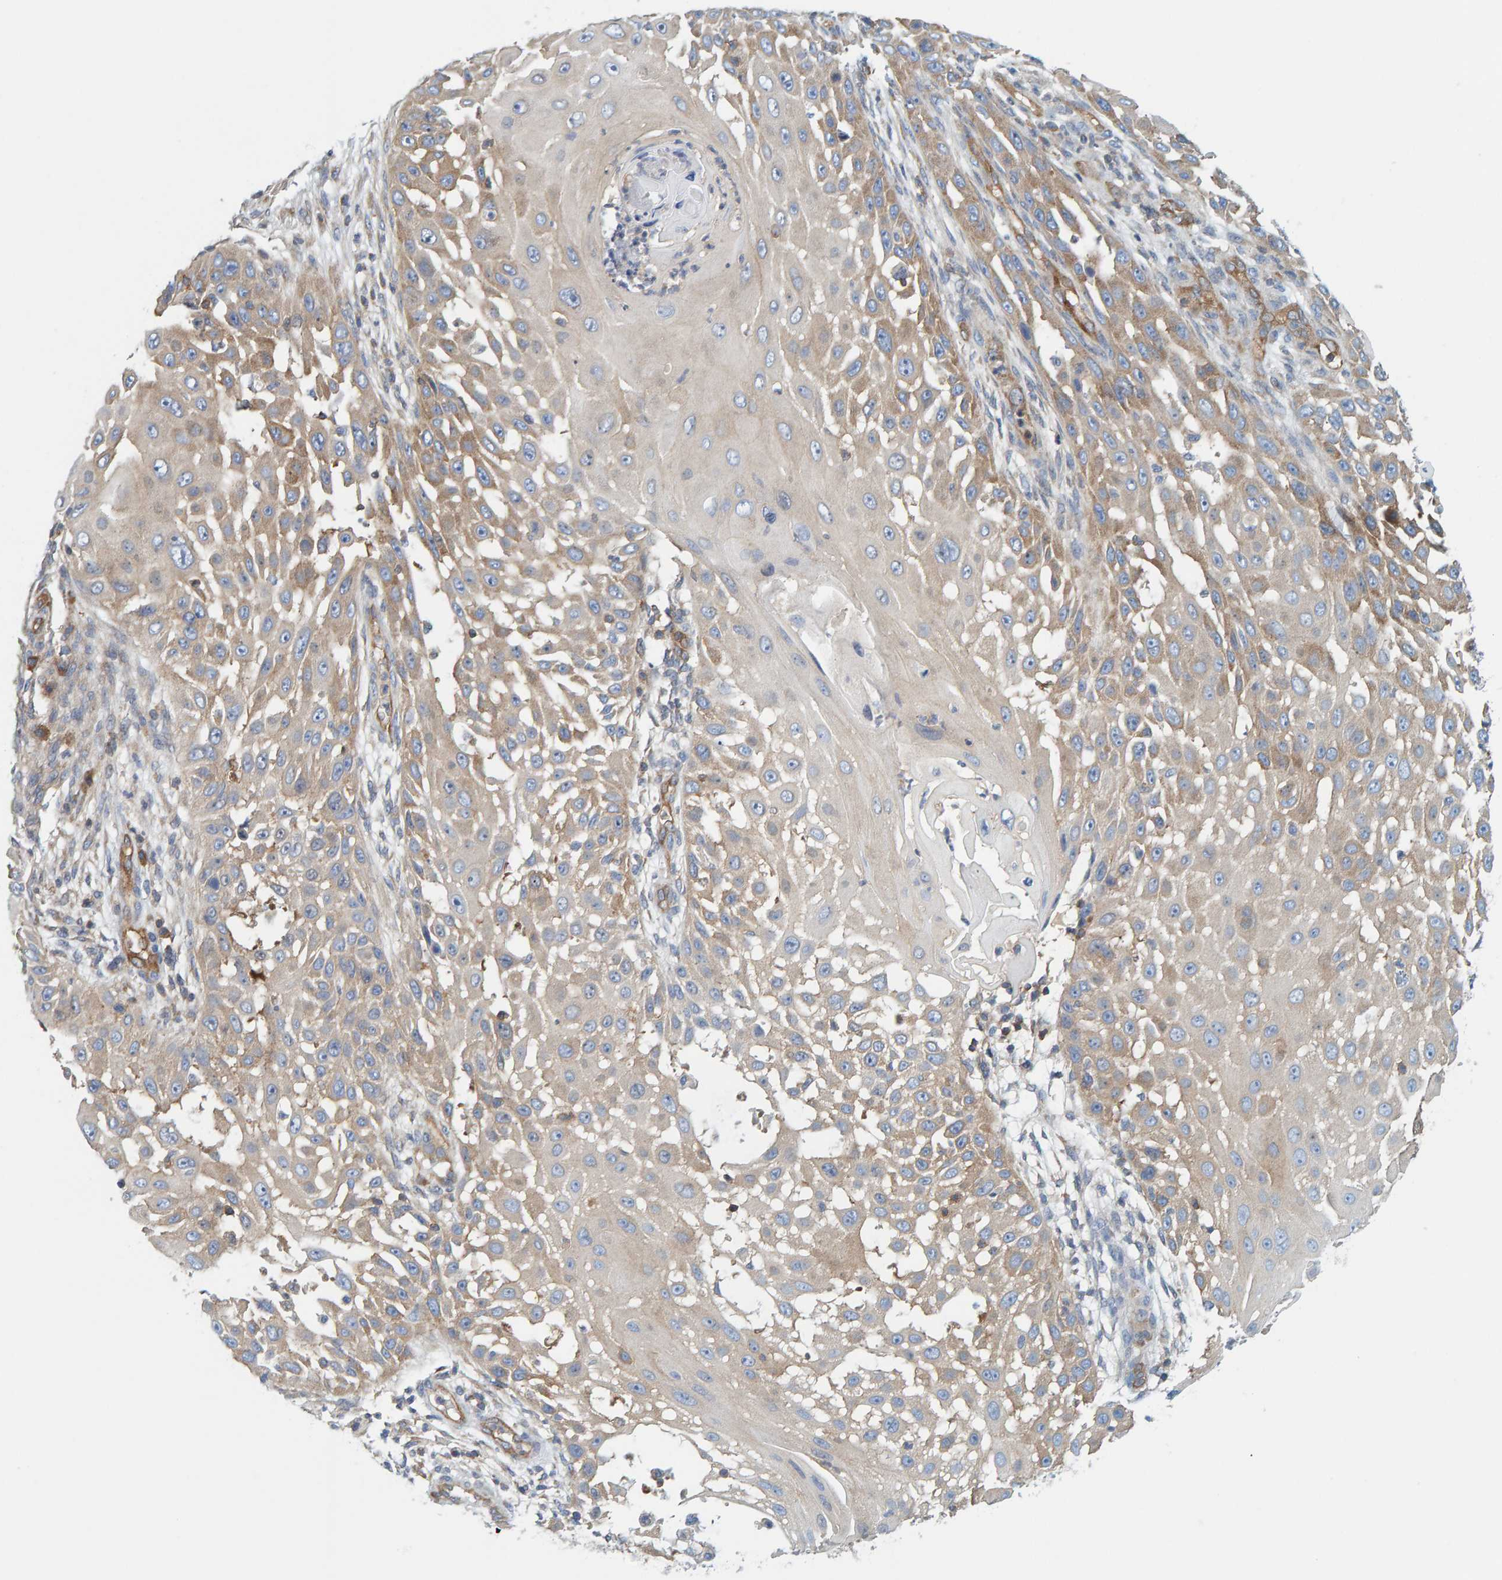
{"staining": {"intensity": "weak", "quantity": ">75%", "location": "cytoplasmic/membranous"}, "tissue": "skin cancer", "cell_type": "Tumor cells", "image_type": "cancer", "snomed": [{"axis": "morphology", "description": "Squamous cell carcinoma, NOS"}, {"axis": "topography", "description": "Skin"}], "caption": "Protein staining demonstrates weak cytoplasmic/membranous staining in approximately >75% of tumor cells in squamous cell carcinoma (skin).", "gene": "PRKD2", "patient": {"sex": "female", "age": 44}}